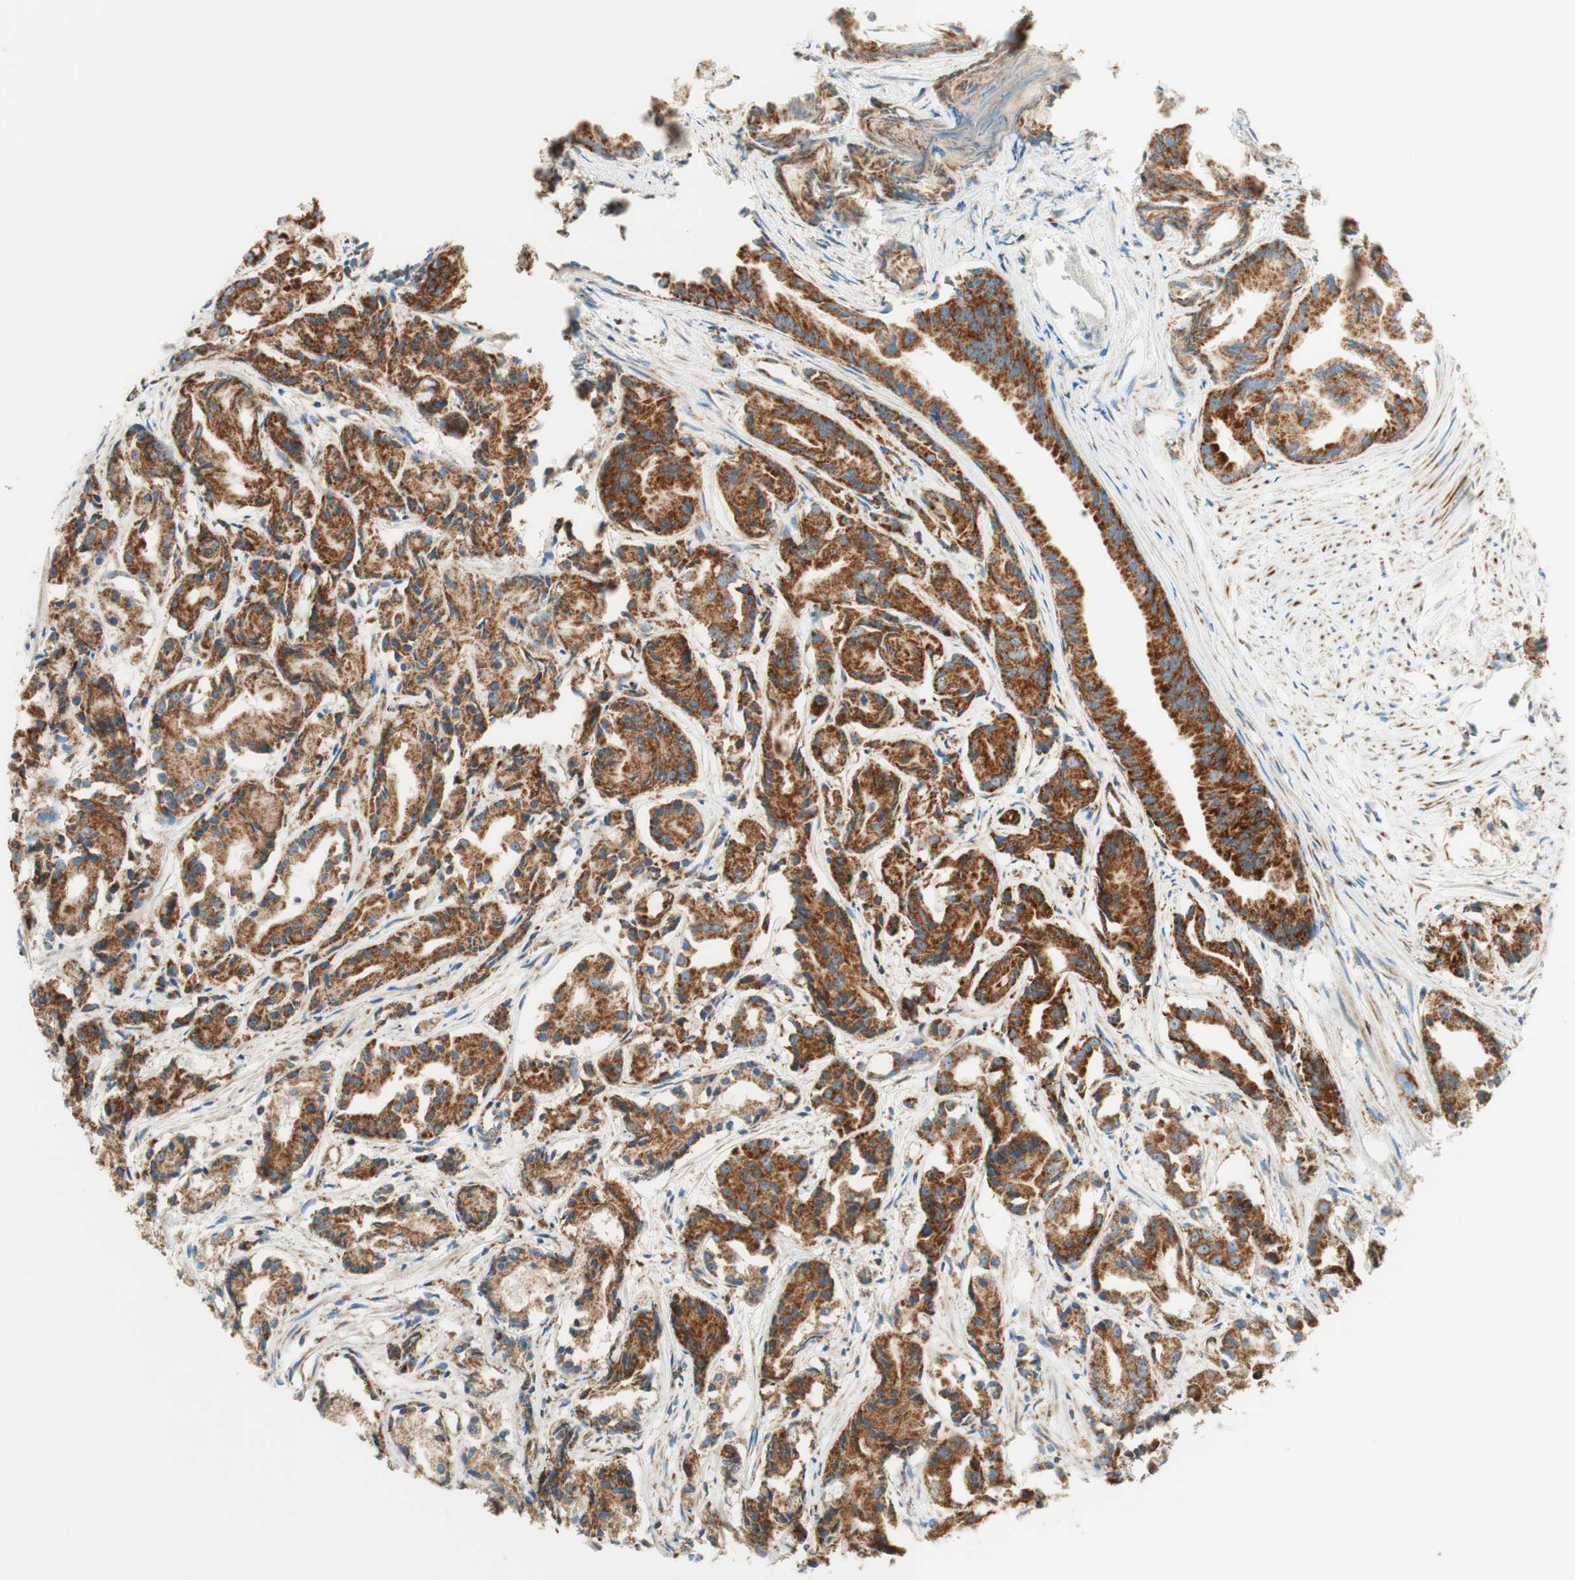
{"staining": {"intensity": "strong", "quantity": ">75%", "location": "cytoplasmic/membranous"}, "tissue": "prostate cancer", "cell_type": "Tumor cells", "image_type": "cancer", "snomed": [{"axis": "morphology", "description": "Adenocarcinoma, Low grade"}, {"axis": "topography", "description": "Prostate"}], "caption": "Prostate cancer (adenocarcinoma (low-grade)) stained for a protein displays strong cytoplasmic/membranous positivity in tumor cells. Using DAB (brown) and hematoxylin (blue) stains, captured at high magnification using brightfield microscopy.", "gene": "TOMM20", "patient": {"sex": "male", "age": 72}}